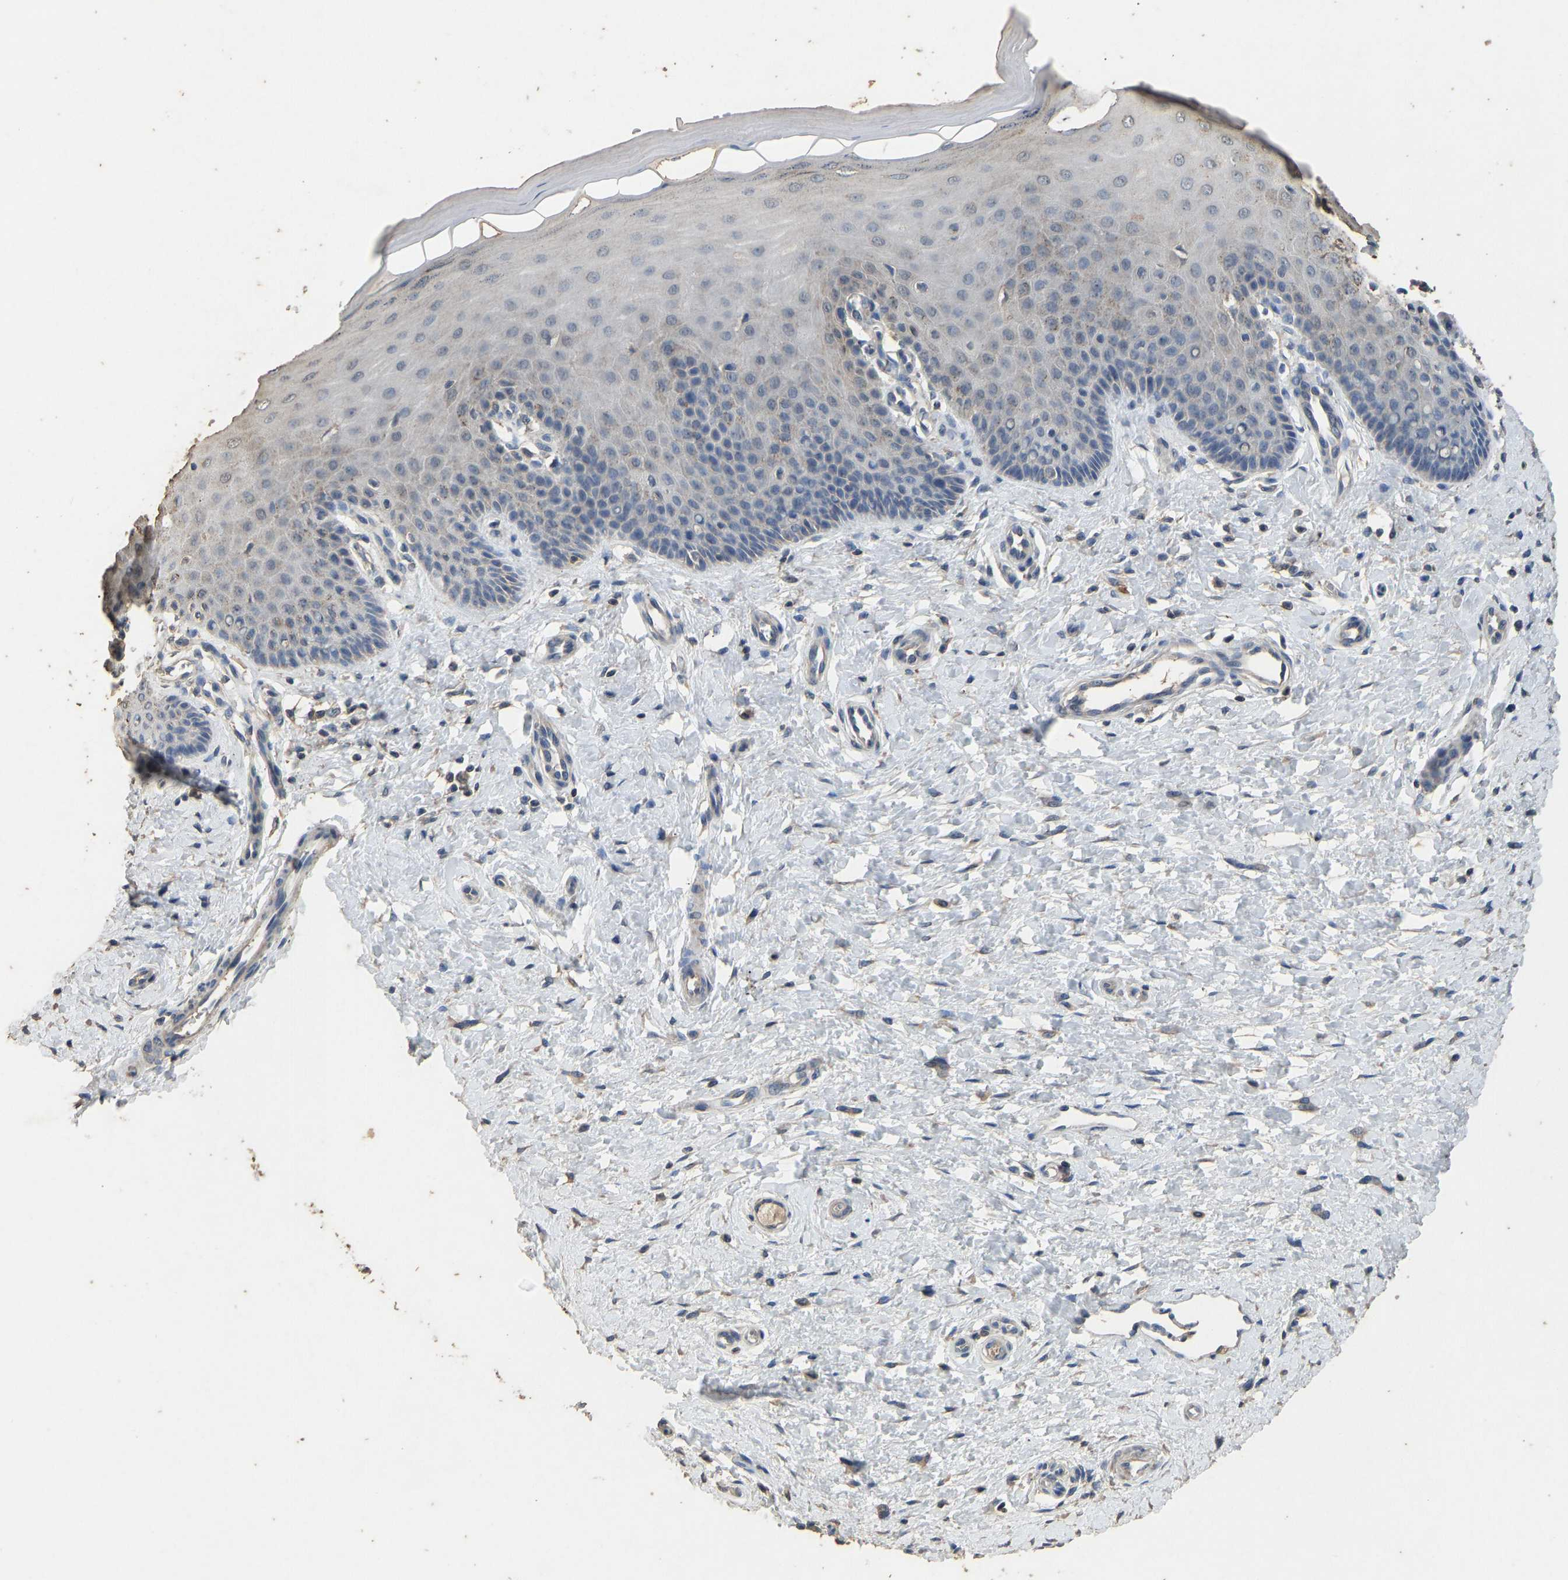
{"staining": {"intensity": "negative", "quantity": "none", "location": "none"}, "tissue": "cervix", "cell_type": "Glandular cells", "image_type": "normal", "snomed": [{"axis": "morphology", "description": "Normal tissue, NOS"}, {"axis": "topography", "description": "Cervix"}], "caption": "Benign cervix was stained to show a protein in brown. There is no significant positivity in glandular cells. (Stains: DAB (3,3'-diaminobenzidine) immunohistochemistry with hematoxylin counter stain, Microscopy: brightfield microscopy at high magnification).", "gene": "CIDEC", "patient": {"sex": "female", "age": 55}}